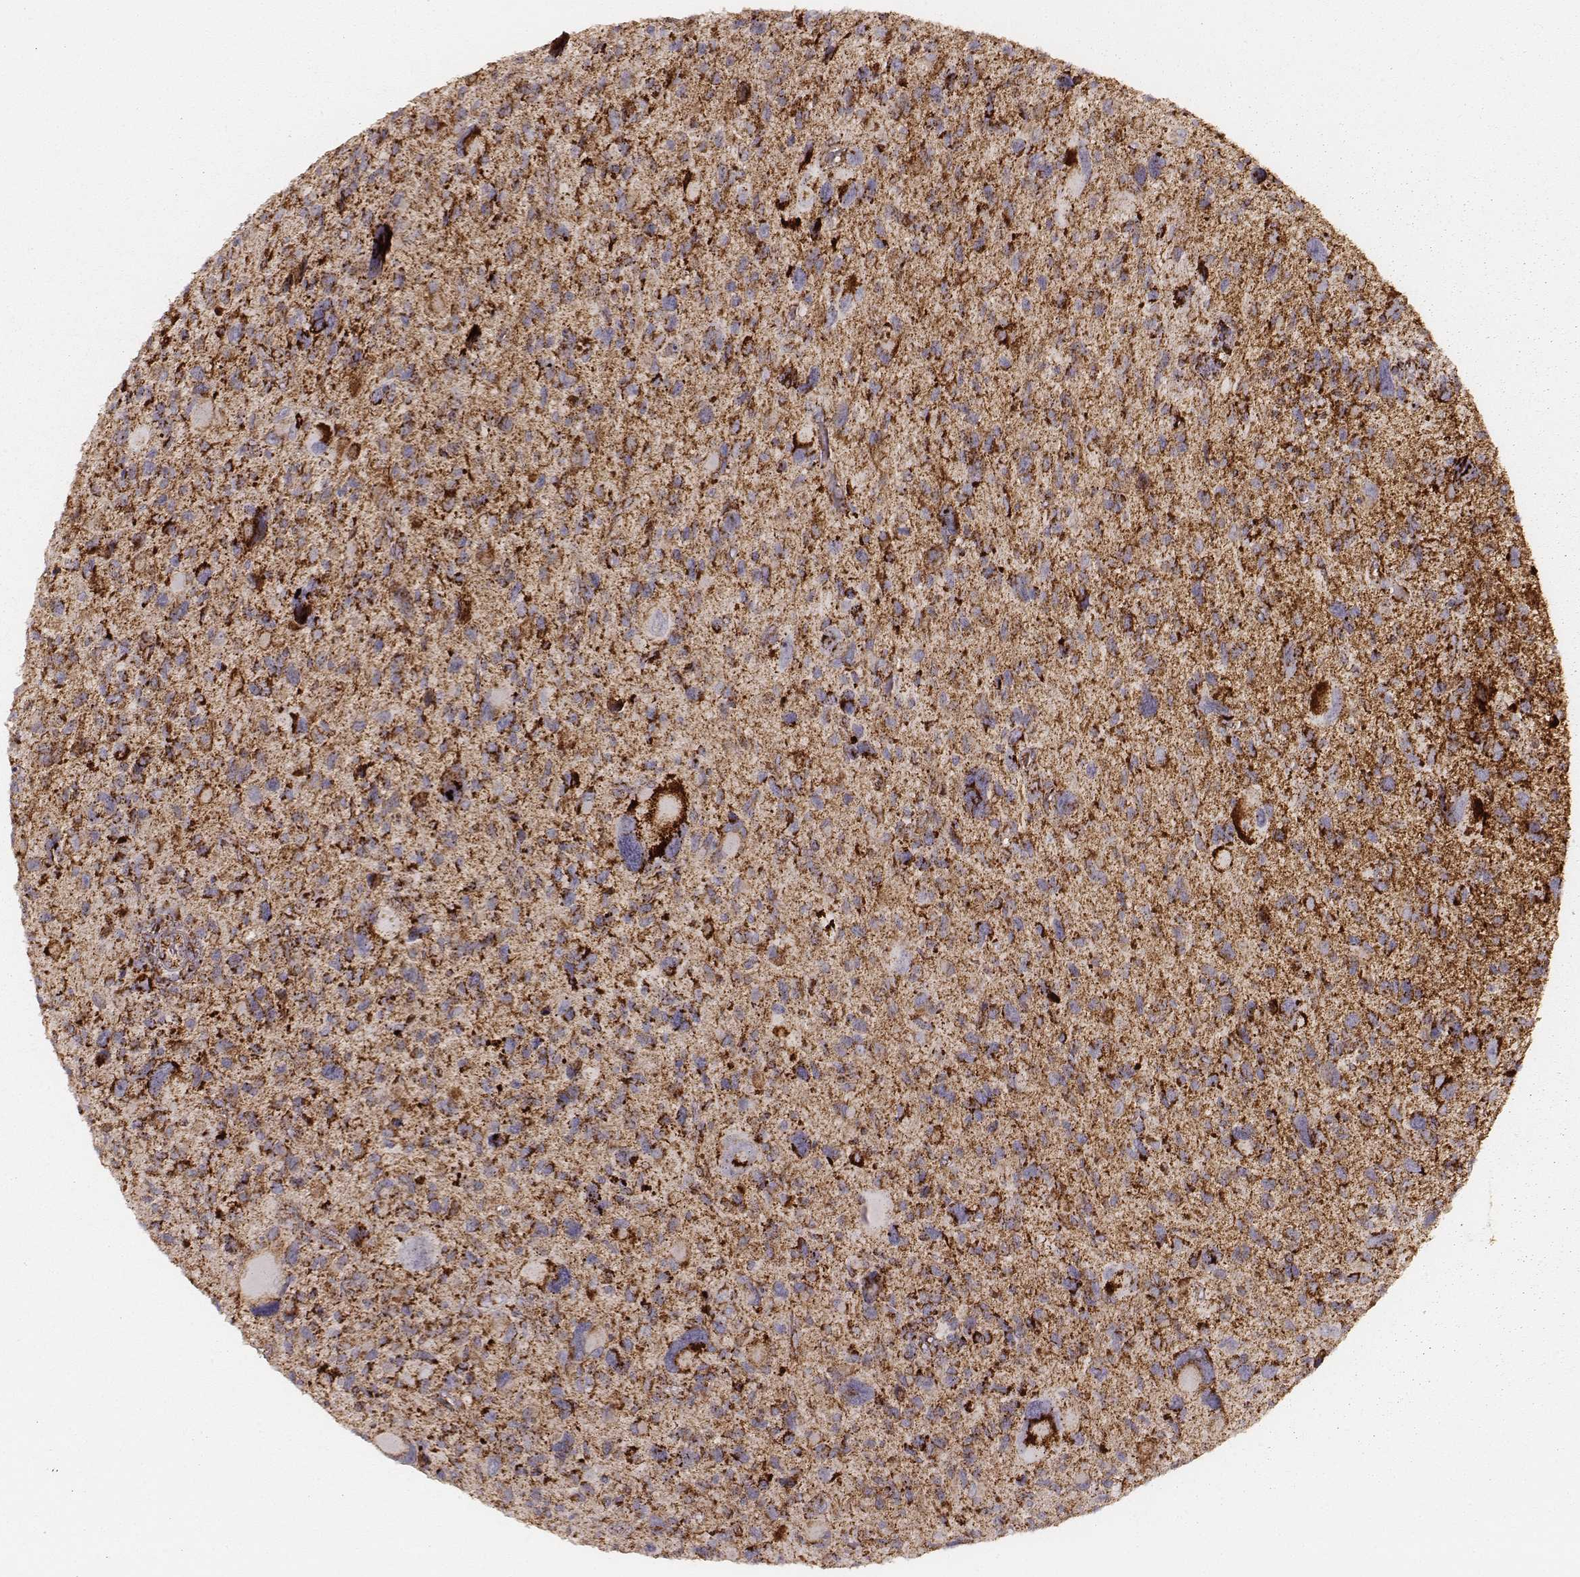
{"staining": {"intensity": "strong", "quantity": ">75%", "location": "cytoplasmic/membranous"}, "tissue": "glioma", "cell_type": "Tumor cells", "image_type": "cancer", "snomed": [{"axis": "morphology", "description": "Glioma, malignant, NOS"}, {"axis": "morphology", "description": "Glioma, malignant, High grade"}, {"axis": "topography", "description": "Brain"}], "caption": "Glioma tissue displays strong cytoplasmic/membranous staining in approximately >75% of tumor cells", "gene": "CS", "patient": {"sex": "female", "age": 71}}